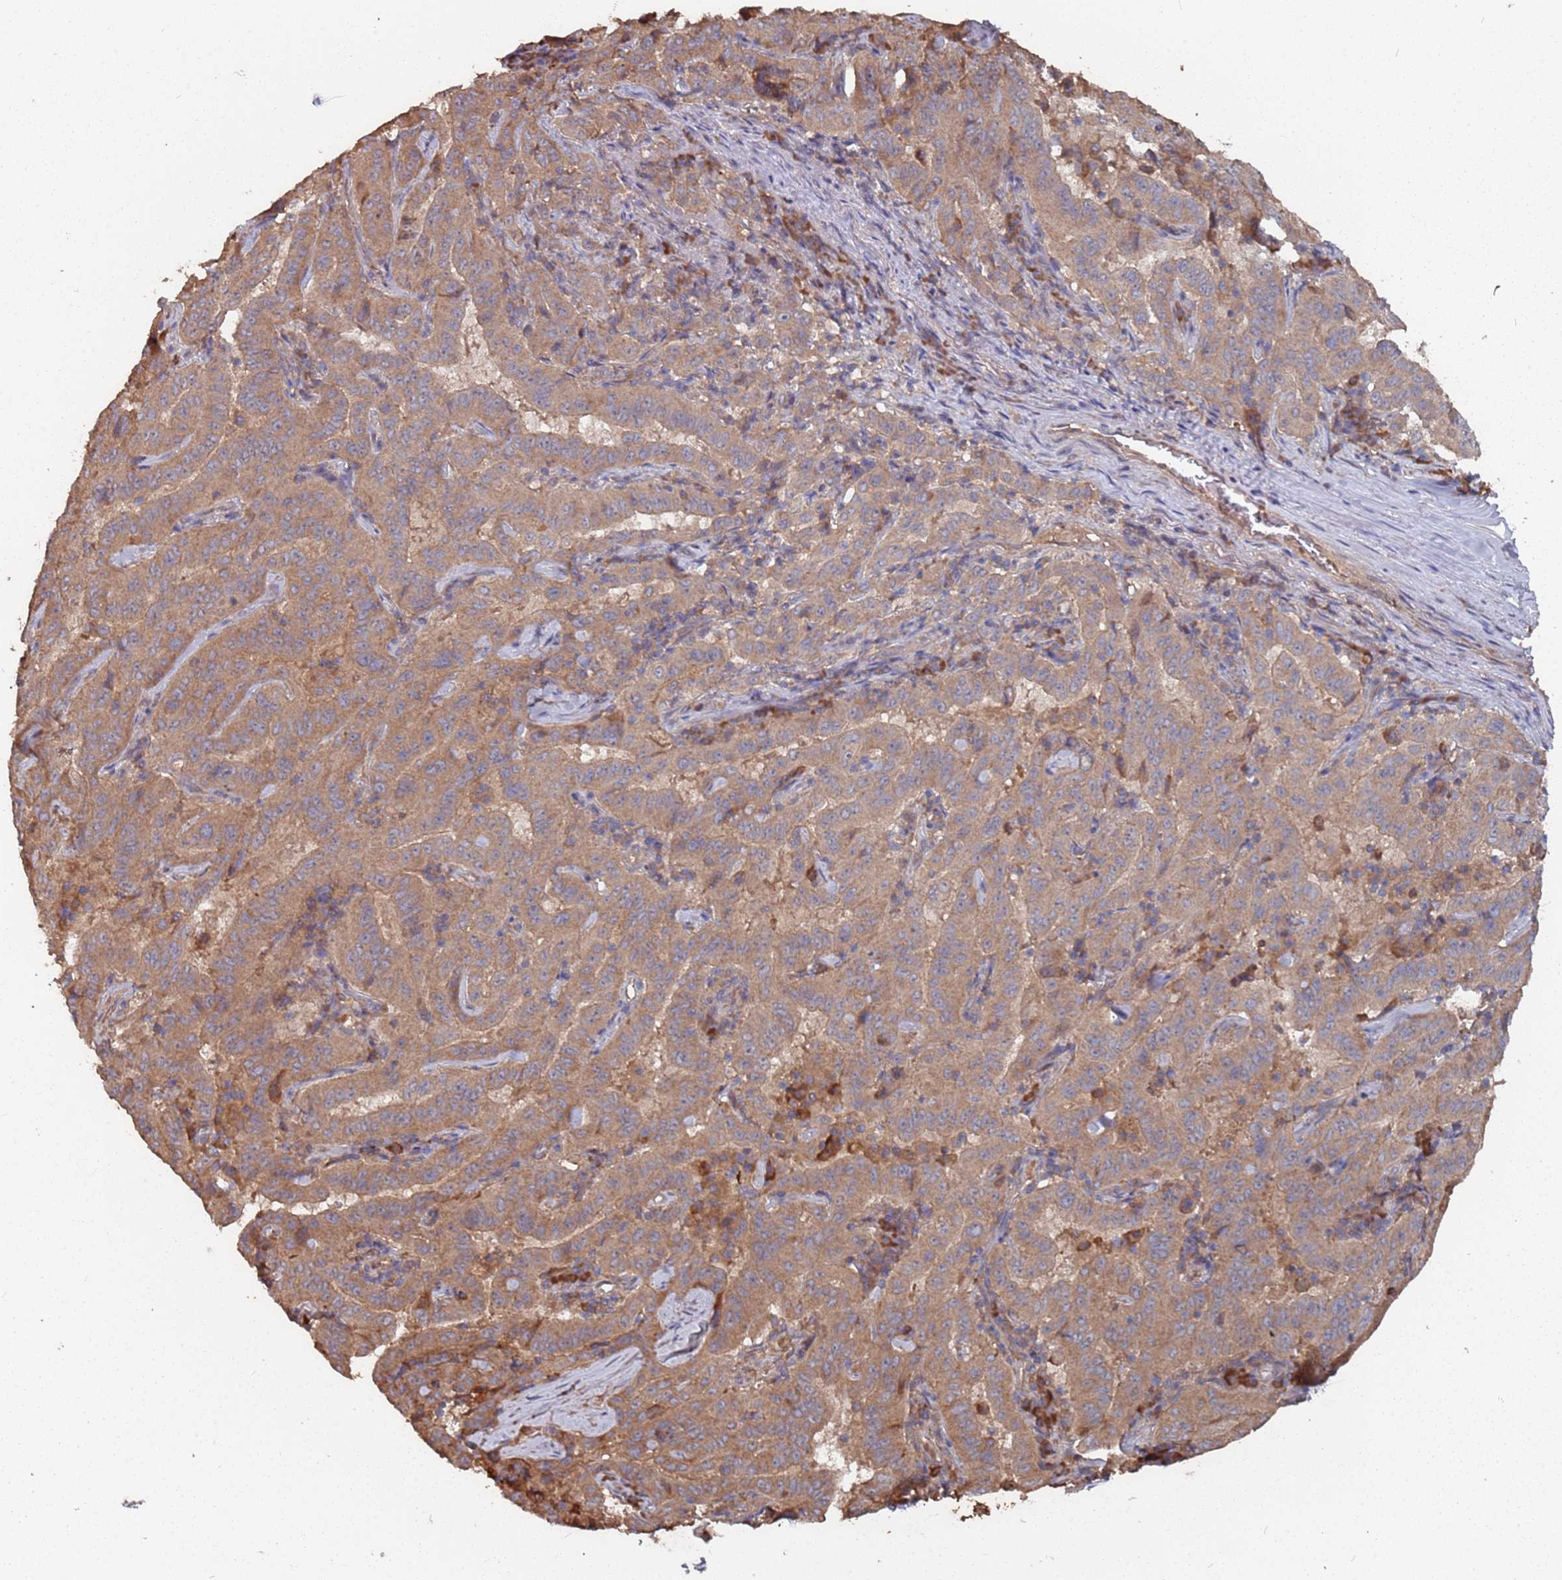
{"staining": {"intensity": "moderate", "quantity": ">75%", "location": "cytoplasmic/membranous"}, "tissue": "pancreatic cancer", "cell_type": "Tumor cells", "image_type": "cancer", "snomed": [{"axis": "morphology", "description": "Adenocarcinoma, NOS"}, {"axis": "topography", "description": "Pancreas"}], "caption": "About >75% of tumor cells in human pancreatic adenocarcinoma reveal moderate cytoplasmic/membranous protein staining as visualized by brown immunohistochemical staining.", "gene": "ATG5", "patient": {"sex": "male", "age": 63}}